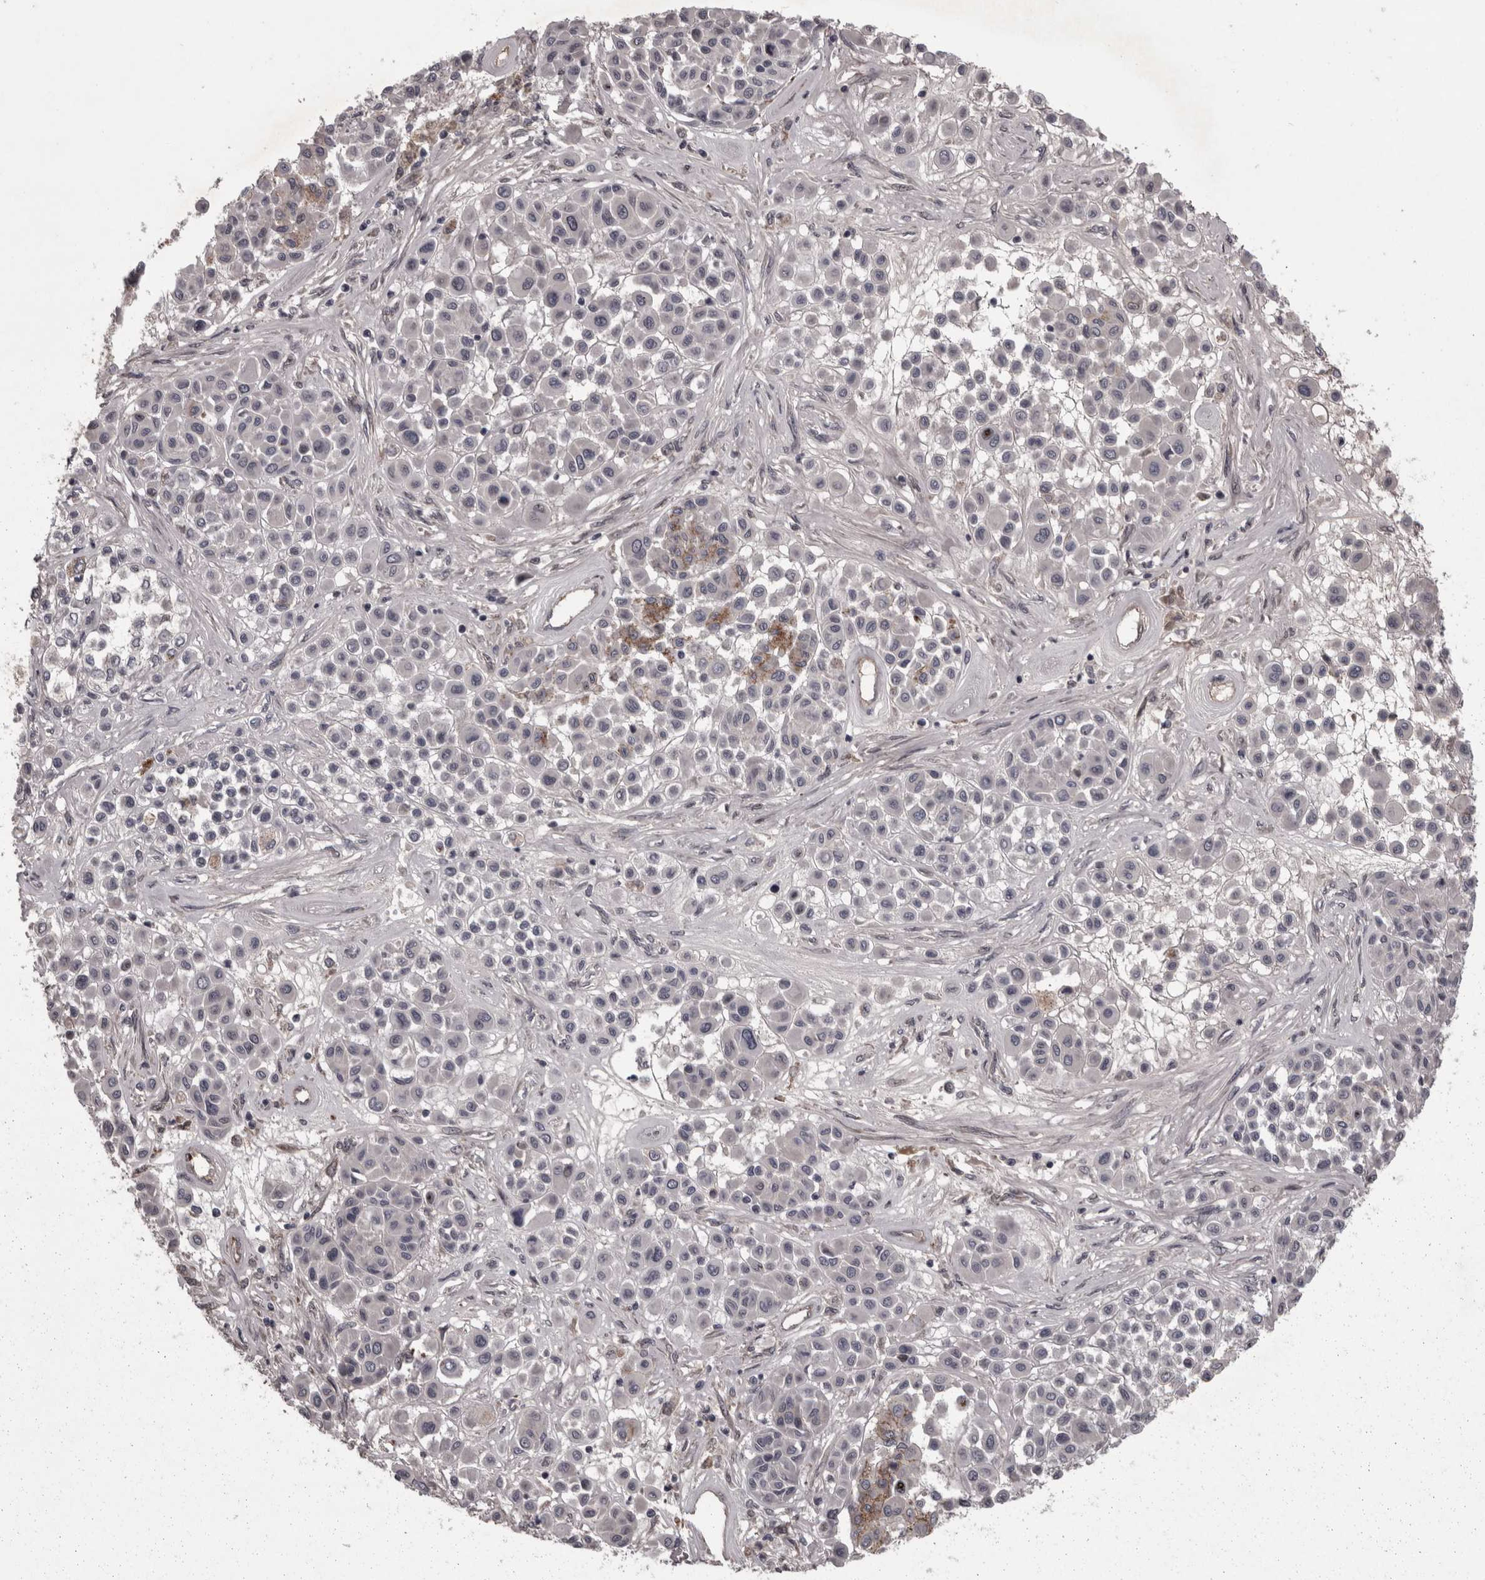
{"staining": {"intensity": "negative", "quantity": "none", "location": "none"}, "tissue": "melanoma", "cell_type": "Tumor cells", "image_type": "cancer", "snomed": [{"axis": "morphology", "description": "Malignant melanoma, Metastatic site"}, {"axis": "topography", "description": "Soft tissue"}], "caption": "Melanoma stained for a protein using immunohistochemistry displays no staining tumor cells.", "gene": "PCDH17", "patient": {"sex": "male", "age": 41}}